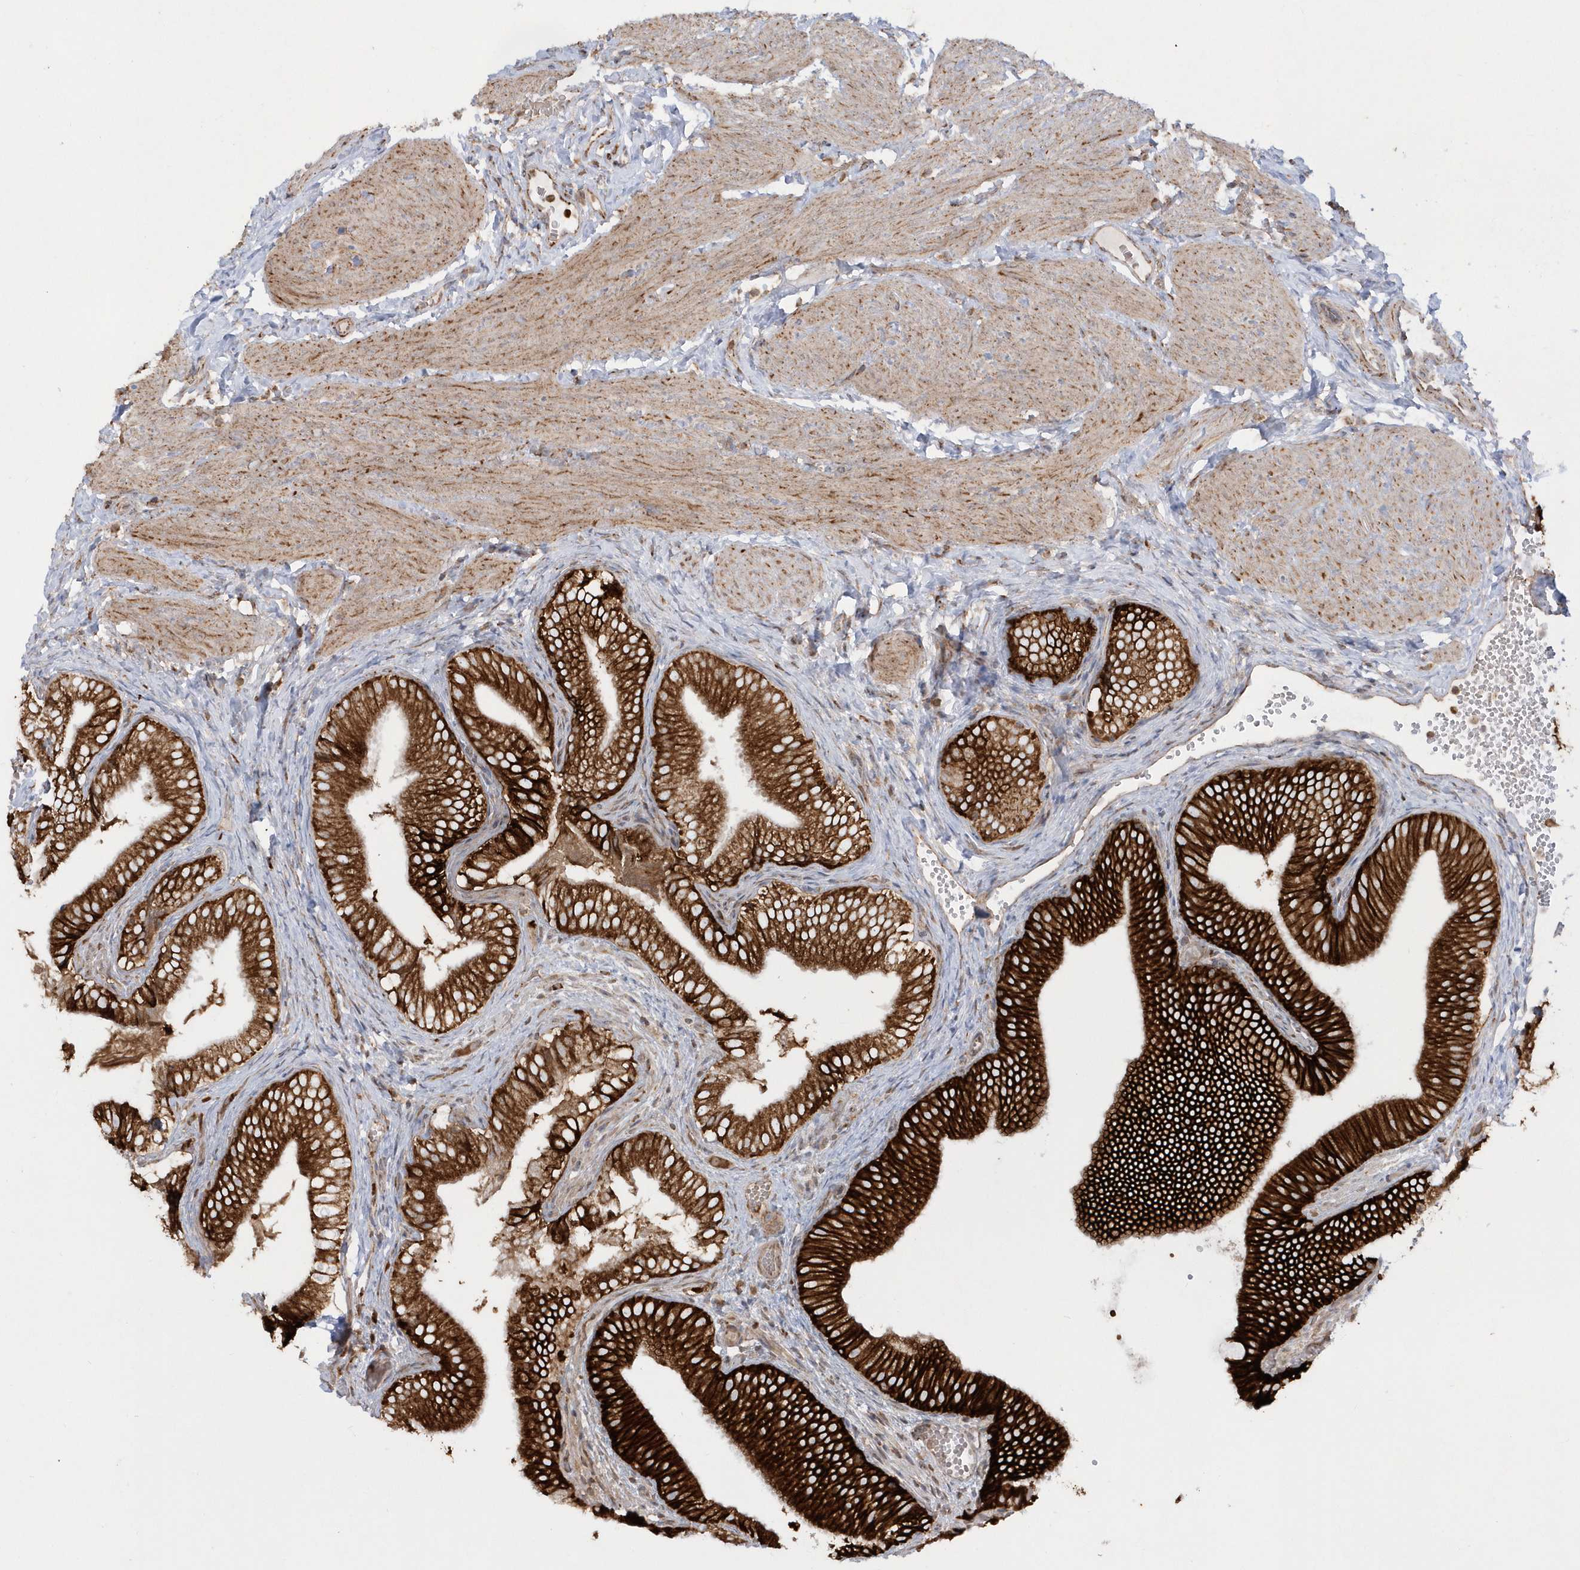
{"staining": {"intensity": "strong", "quantity": ">75%", "location": "cytoplasmic/membranous"}, "tissue": "gallbladder", "cell_type": "Glandular cells", "image_type": "normal", "snomed": [{"axis": "morphology", "description": "Normal tissue, NOS"}, {"axis": "topography", "description": "Gallbladder"}], "caption": "This photomicrograph reveals immunohistochemistry (IHC) staining of unremarkable human gallbladder, with high strong cytoplasmic/membranous staining in about >75% of glandular cells.", "gene": "SH3BP2", "patient": {"sex": "female", "age": 30}}